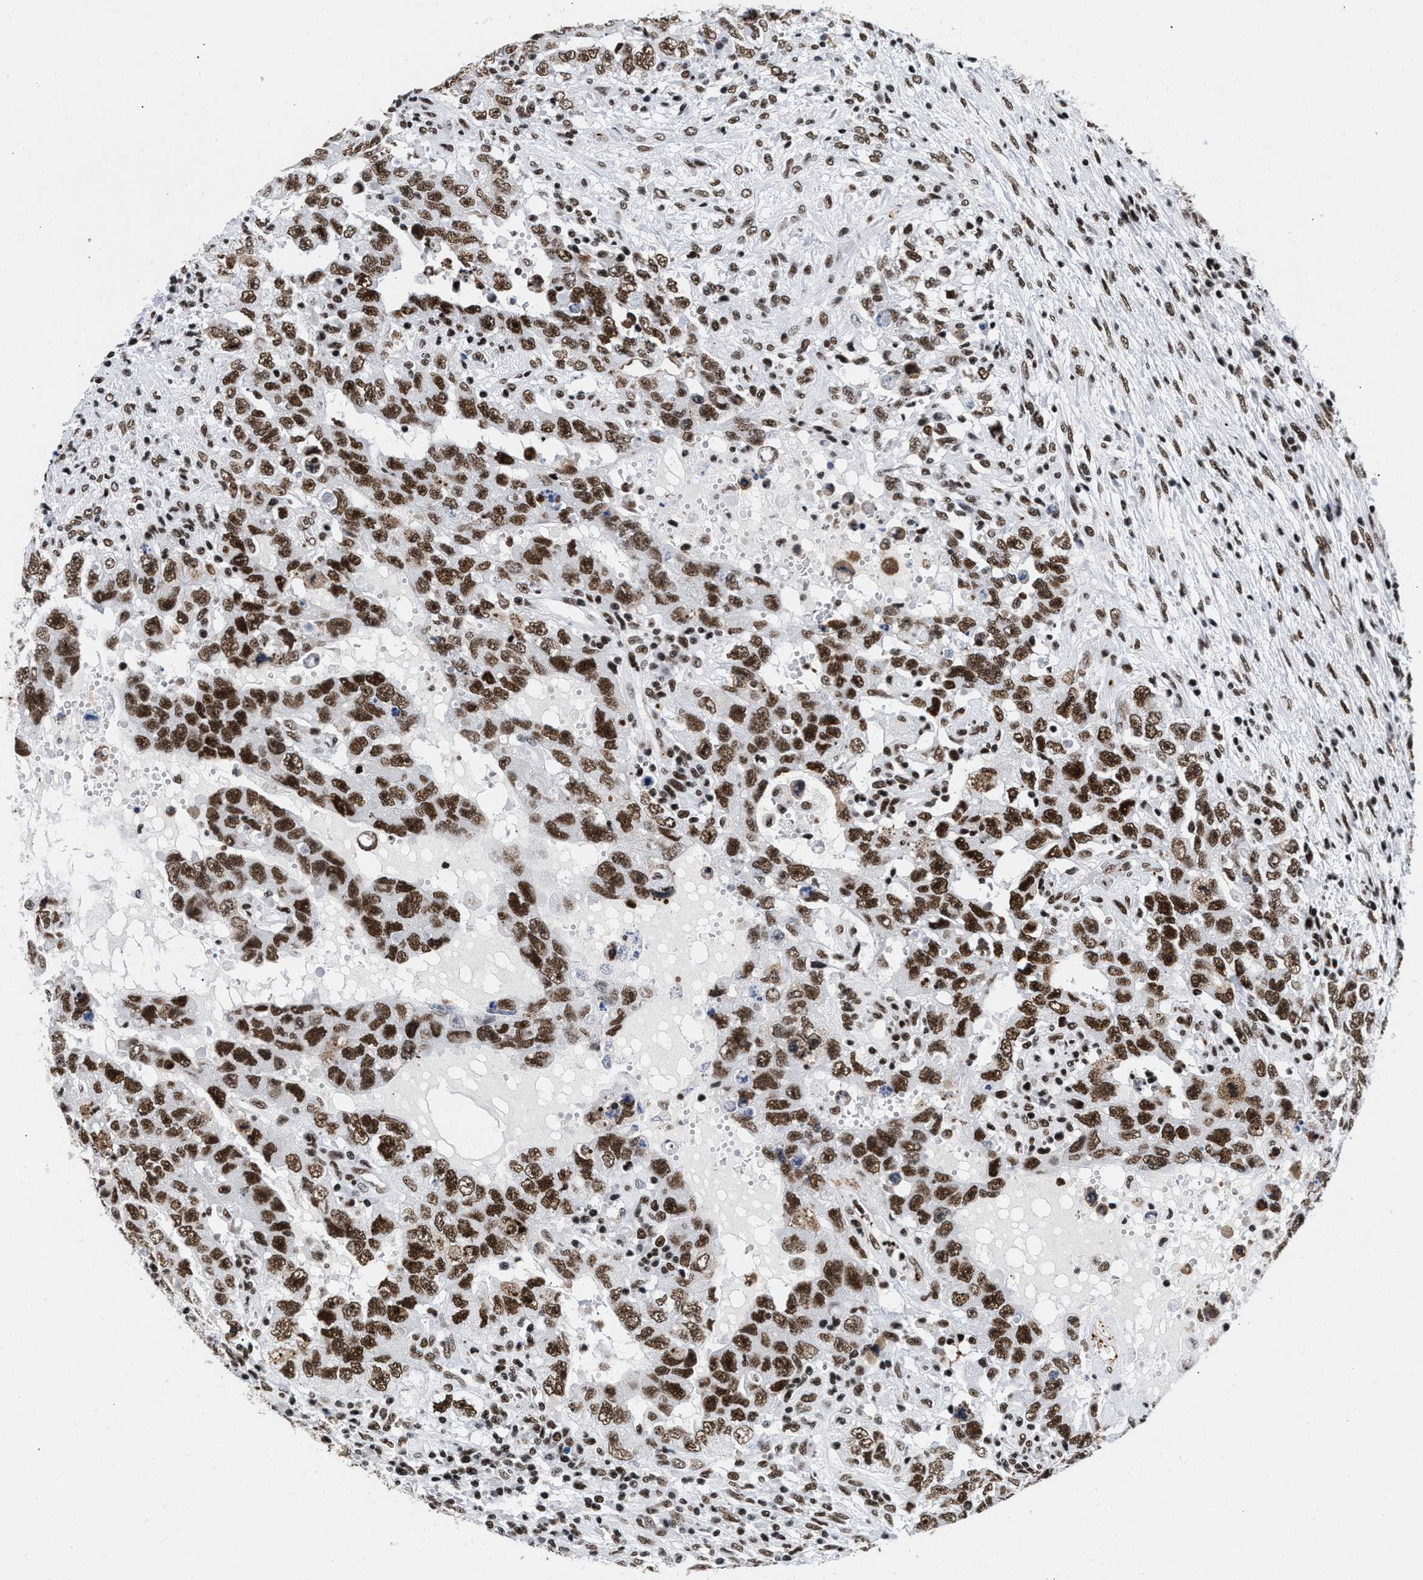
{"staining": {"intensity": "moderate", "quantity": ">75%", "location": "nuclear"}, "tissue": "testis cancer", "cell_type": "Tumor cells", "image_type": "cancer", "snomed": [{"axis": "morphology", "description": "Carcinoma, Embryonal, NOS"}, {"axis": "topography", "description": "Testis"}], "caption": "IHC histopathology image of neoplastic tissue: embryonal carcinoma (testis) stained using immunohistochemistry (IHC) reveals medium levels of moderate protein expression localized specifically in the nuclear of tumor cells, appearing as a nuclear brown color.", "gene": "RAD21", "patient": {"sex": "male", "age": 26}}